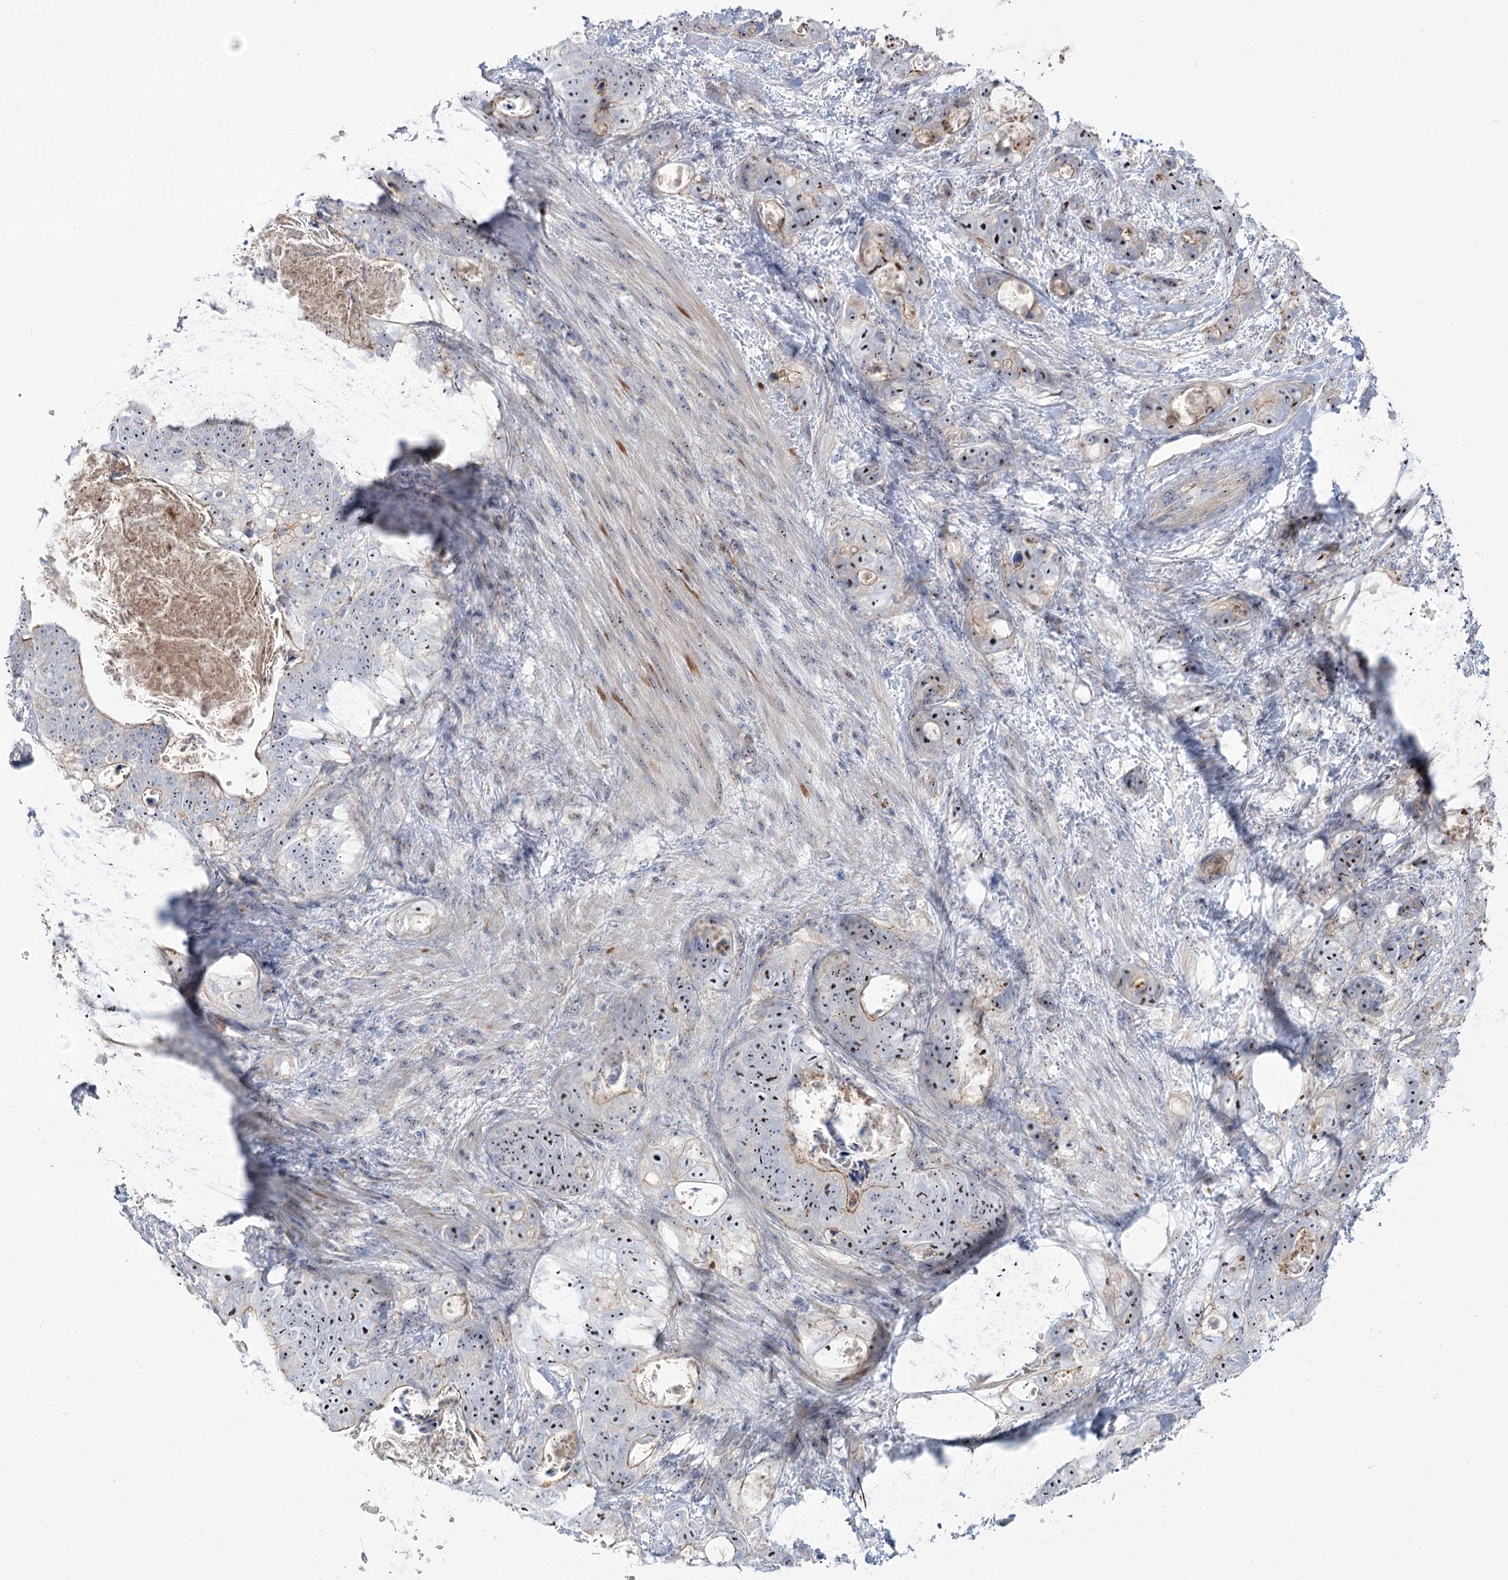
{"staining": {"intensity": "strong", "quantity": ">75%", "location": "cytoplasmic/membranous,nuclear"}, "tissue": "stomach cancer", "cell_type": "Tumor cells", "image_type": "cancer", "snomed": [{"axis": "morphology", "description": "Normal tissue, NOS"}, {"axis": "morphology", "description": "Adenocarcinoma, NOS"}, {"axis": "topography", "description": "Stomach"}], "caption": "Tumor cells show strong cytoplasmic/membranous and nuclear staining in approximately >75% of cells in stomach cancer (adenocarcinoma).", "gene": "SUOX", "patient": {"sex": "female", "age": 89}}